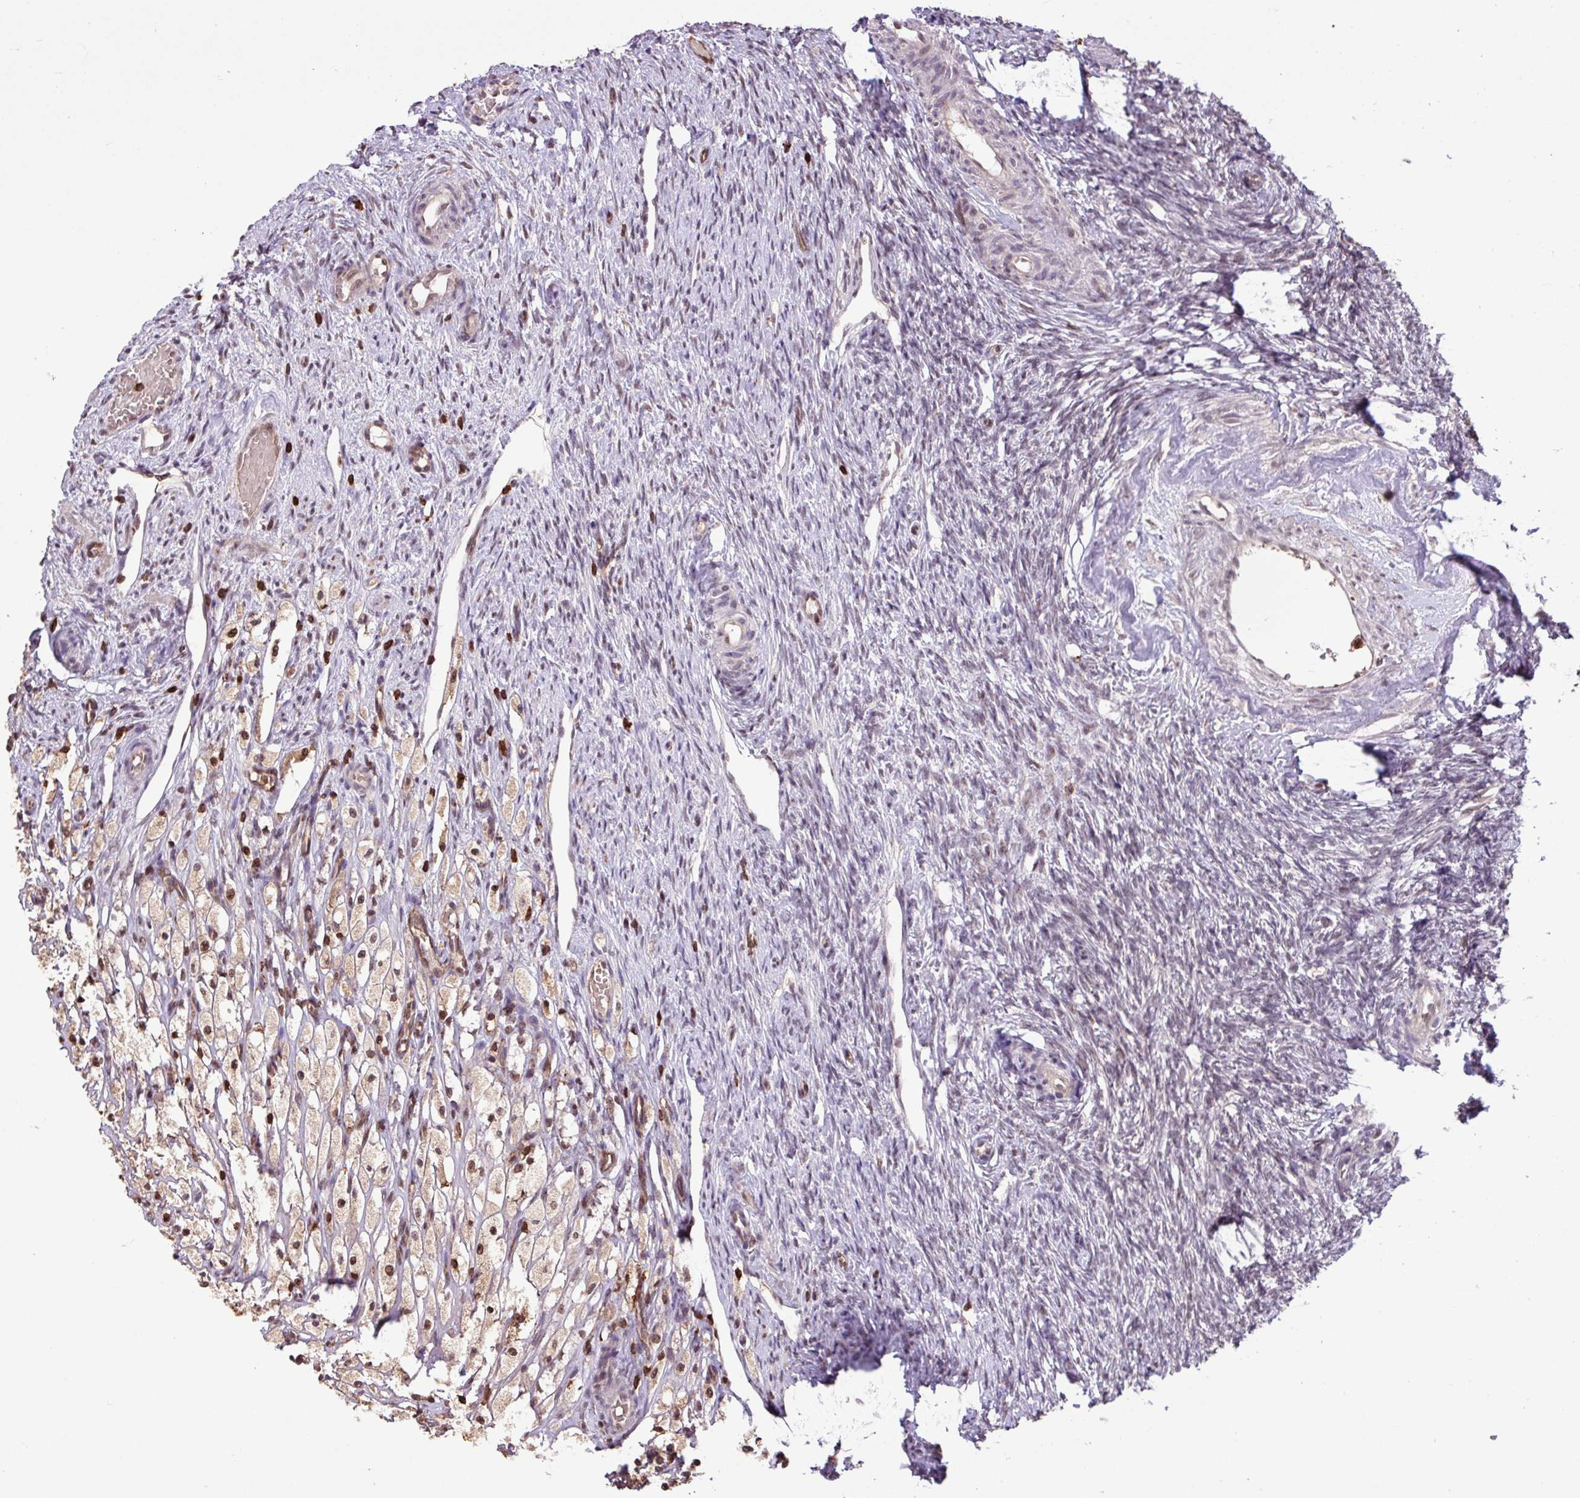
{"staining": {"intensity": "moderate", "quantity": "25%-75%", "location": "nuclear"}, "tissue": "ovary", "cell_type": "Follicle cells", "image_type": "normal", "snomed": [{"axis": "morphology", "description": "Normal tissue, NOS"}, {"axis": "topography", "description": "Ovary"}], "caption": "Immunohistochemical staining of unremarkable ovary displays moderate nuclear protein expression in about 25%-75% of follicle cells.", "gene": "GON7", "patient": {"sex": "female", "age": 51}}